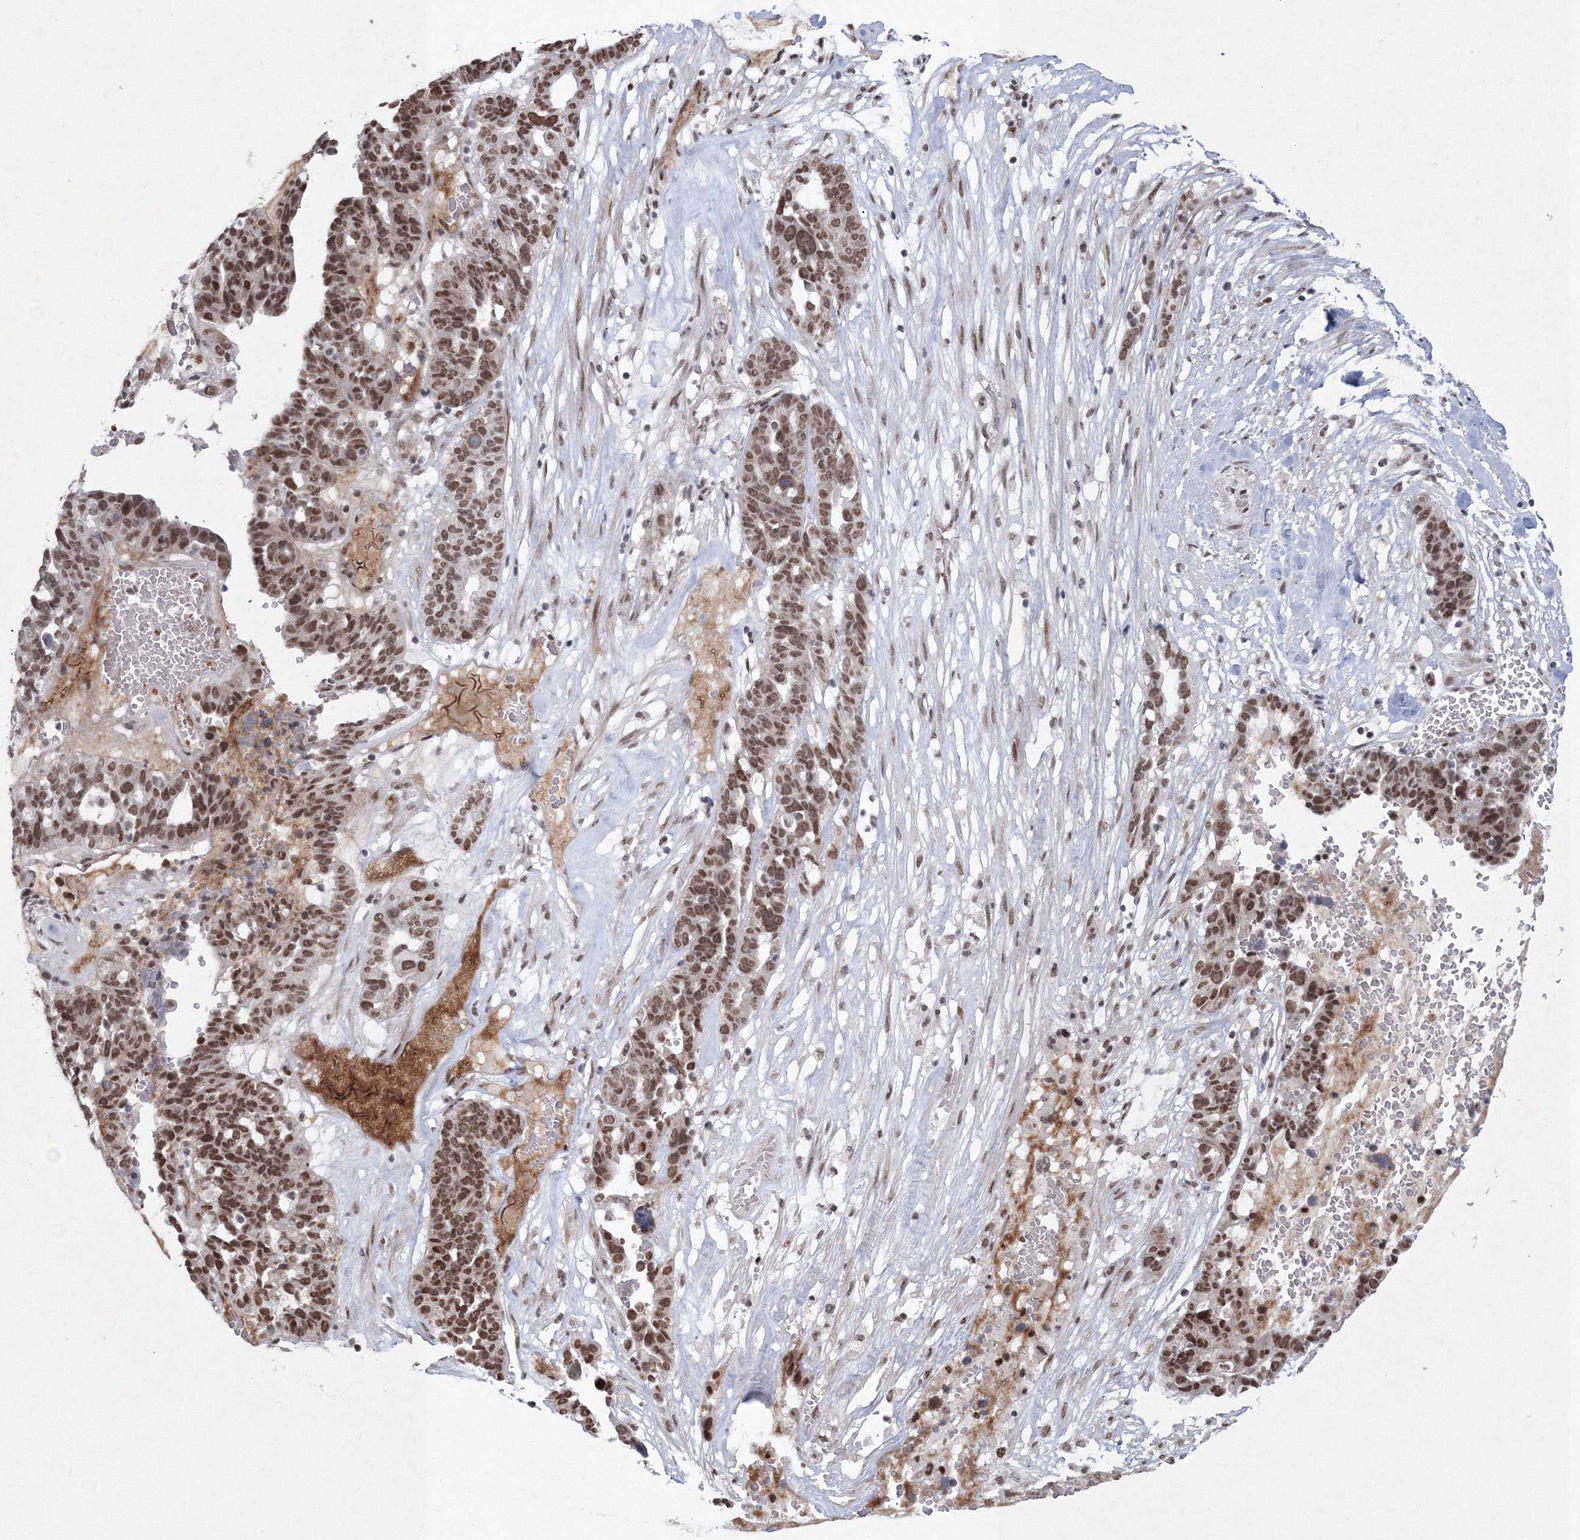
{"staining": {"intensity": "moderate", "quantity": ">75%", "location": "nuclear"}, "tissue": "ovarian cancer", "cell_type": "Tumor cells", "image_type": "cancer", "snomed": [{"axis": "morphology", "description": "Cystadenocarcinoma, serous, NOS"}, {"axis": "topography", "description": "Ovary"}], "caption": "Protein expression analysis of ovarian cancer reveals moderate nuclear positivity in about >75% of tumor cells.", "gene": "C3orf33", "patient": {"sex": "female", "age": 59}}